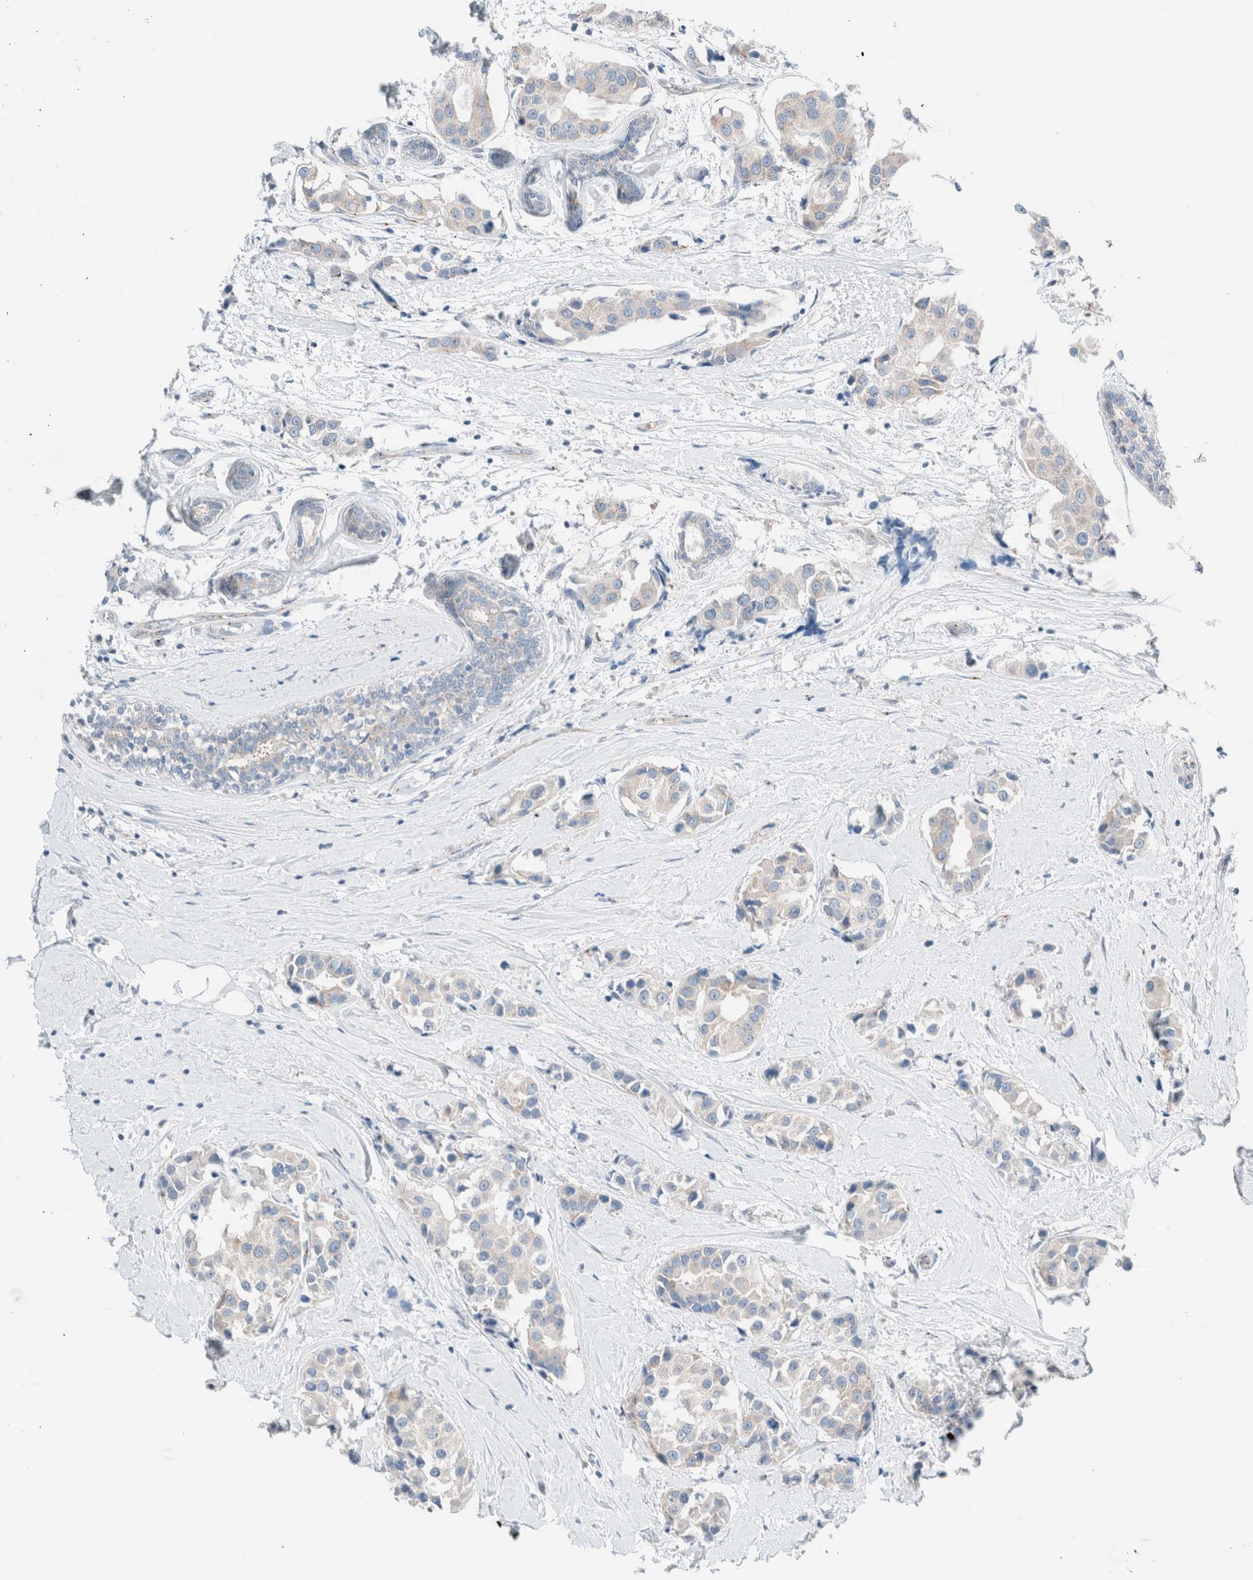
{"staining": {"intensity": "weak", "quantity": "<25%", "location": "cytoplasmic/membranous"}, "tissue": "breast cancer", "cell_type": "Tumor cells", "image_type": "cancer", "snomed": [{"axis": "morphology", "description": "Normal tissue, NOS"}, {"axis": "morphology", "description": "Duct carcinoma"}, {"axis": "topography", "description": "Breast"}], "caption": "The photomicrograph displays no staining of tumor cells in invasive ductal carcinoma (breast). (DAB (3,3'-diaminobenzidine) immunohistochemistry visualized using brightfield microscopy, high magnification).", "gene": "CASC3", "patient": {"sex": "female", "age": 39}}